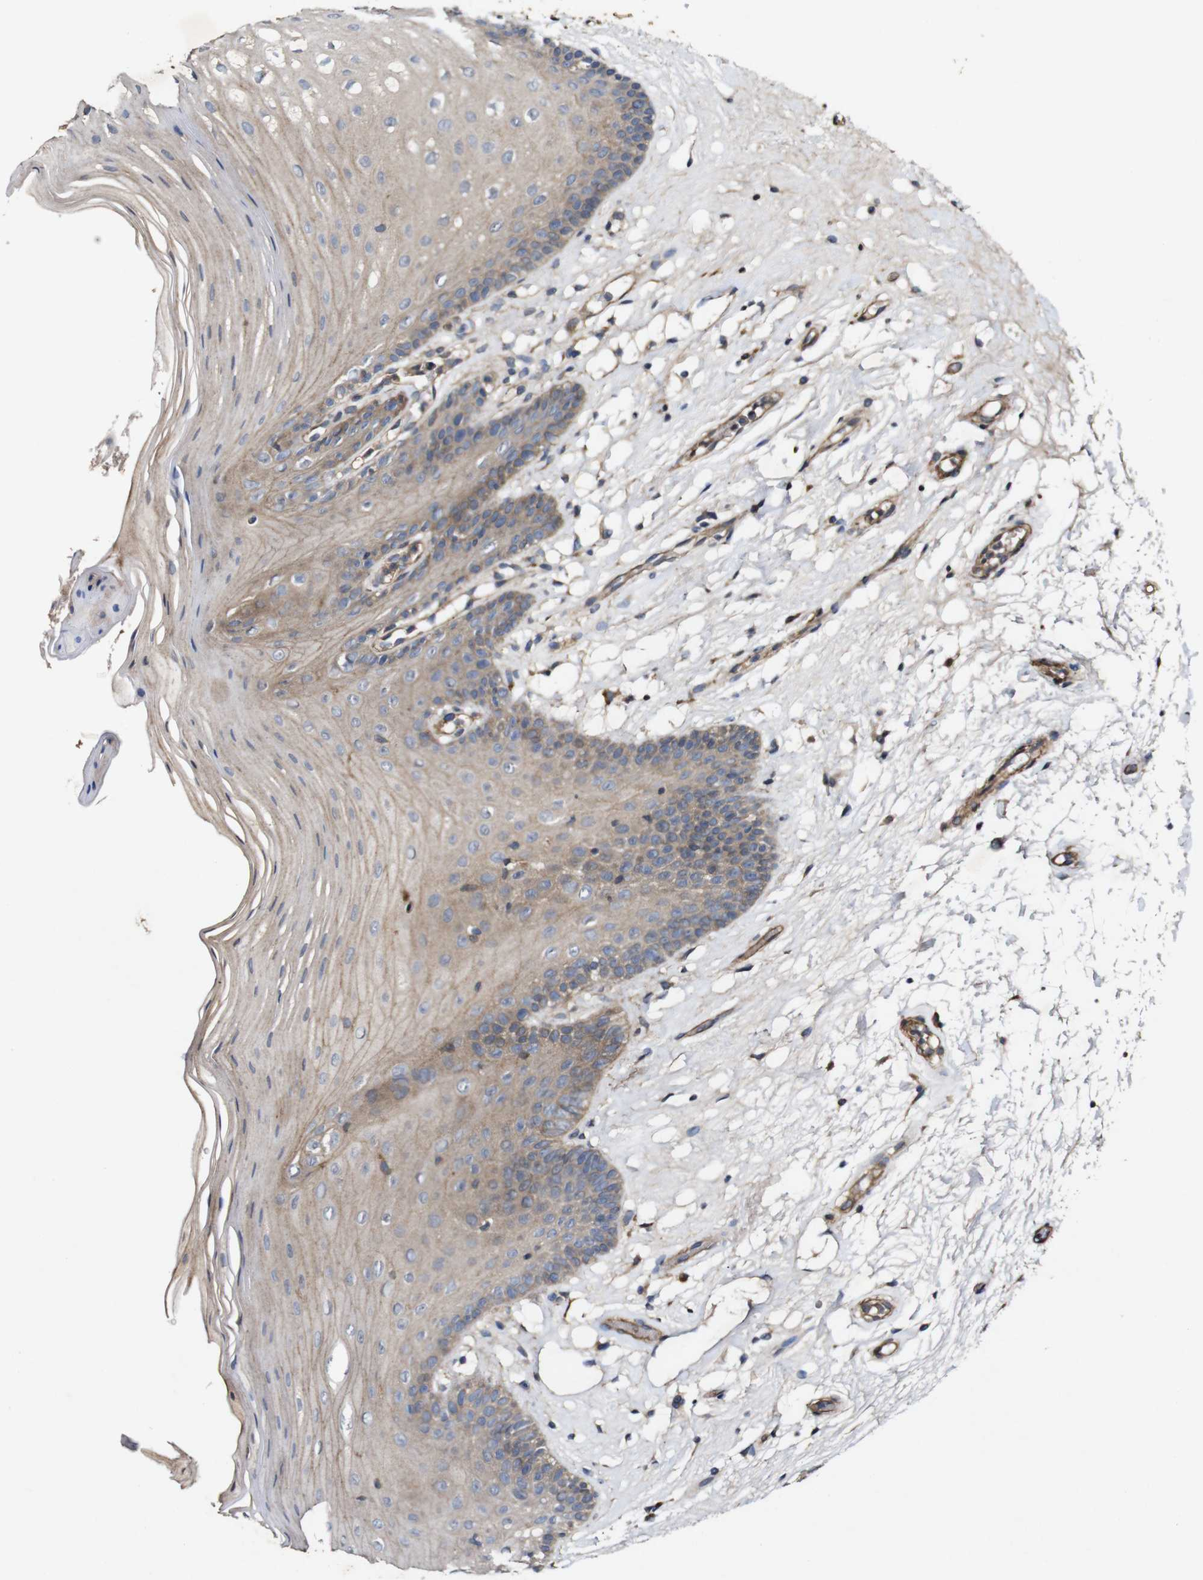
{"staining": {"intensity": "moderate", "quantity": "25%-75%", "location": "cytoplasmic/membranous"}, "tissue": "oral mucosa", "cell_type": "Squamous epithelial cells", "image_type": "normal", "snomed": [{"axis": "morphology", "description": "Normal tissue, NOS"}, {"axis": "morphology", "description": "Squamous cell carcinoma, NOS"}, {"axis": "topography", "description": "Skeletal muscle"}, {"axis": "topography", "description": "Oral tissue"}, {"axis": "topography", "description": "Head-Neck"}], "caption": "This histopathology image displays immunohistochemistry (IHC) staining of unremarkable oral mucosa, with medium moderate cytoplasmic/membranous positivity in about 25%-75% of squamous epithelial cells.", "gene": "GSDME", "patient": {"sex": "male", "age": 71}}